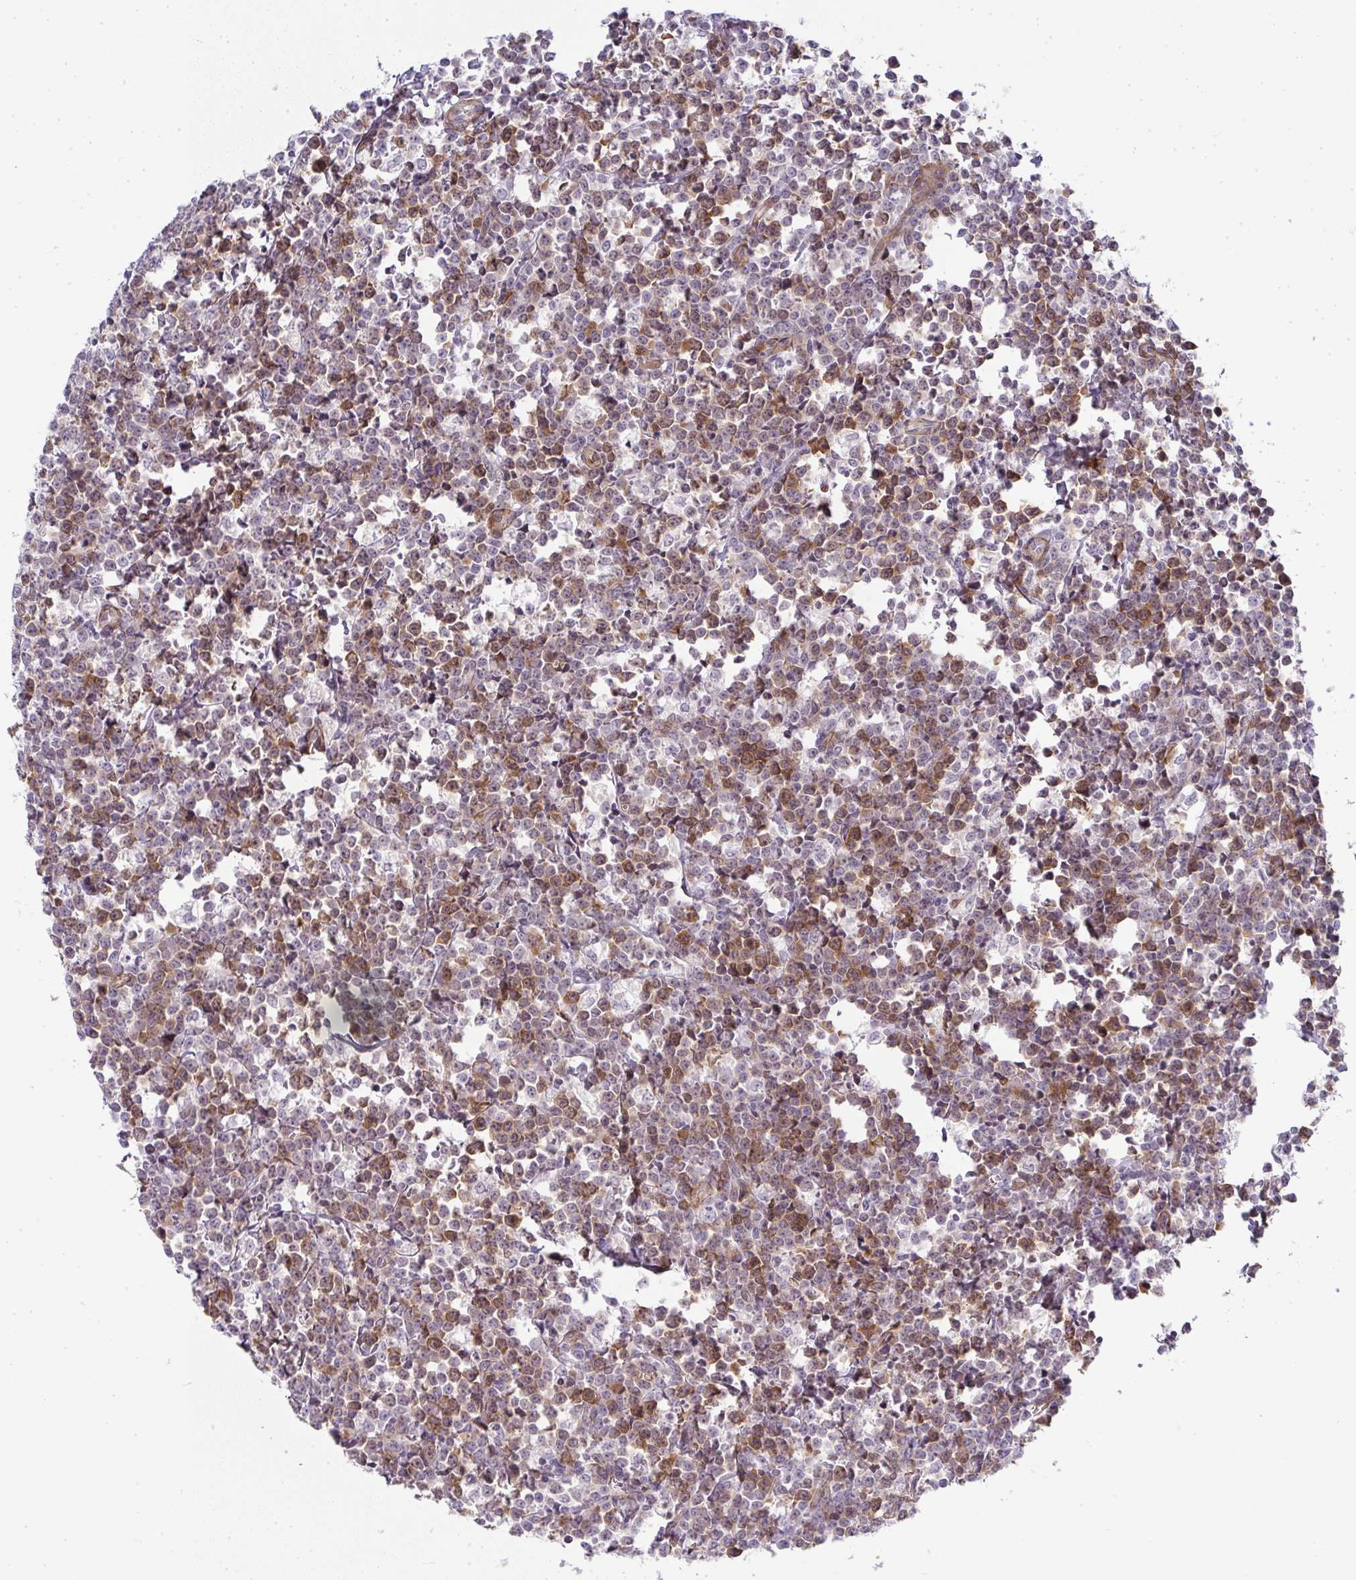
{"staining": {"intensity": "moderate", "quantity": "25%-75%", "location": "cytoplasmic/membranous,nuclear"}, "tissue": "lymphoma", "cell_type": "Tumor cells", "image_type": "cancer", "snomed": [{"axis": "morphology", "description": "Malignant lymphoma, non-Hodgkin's type, High grade"}, {"axis": "topography", "description": "Small intestine"}], "caption": "Protein staining of lymphoma tissue shows moderate cytoplasmic/membranous and nuclear positivity in approximately 25%-75% of tumor cells.", "gene": "UBE2S", "patient": {"sex": "female", "age": 56}}